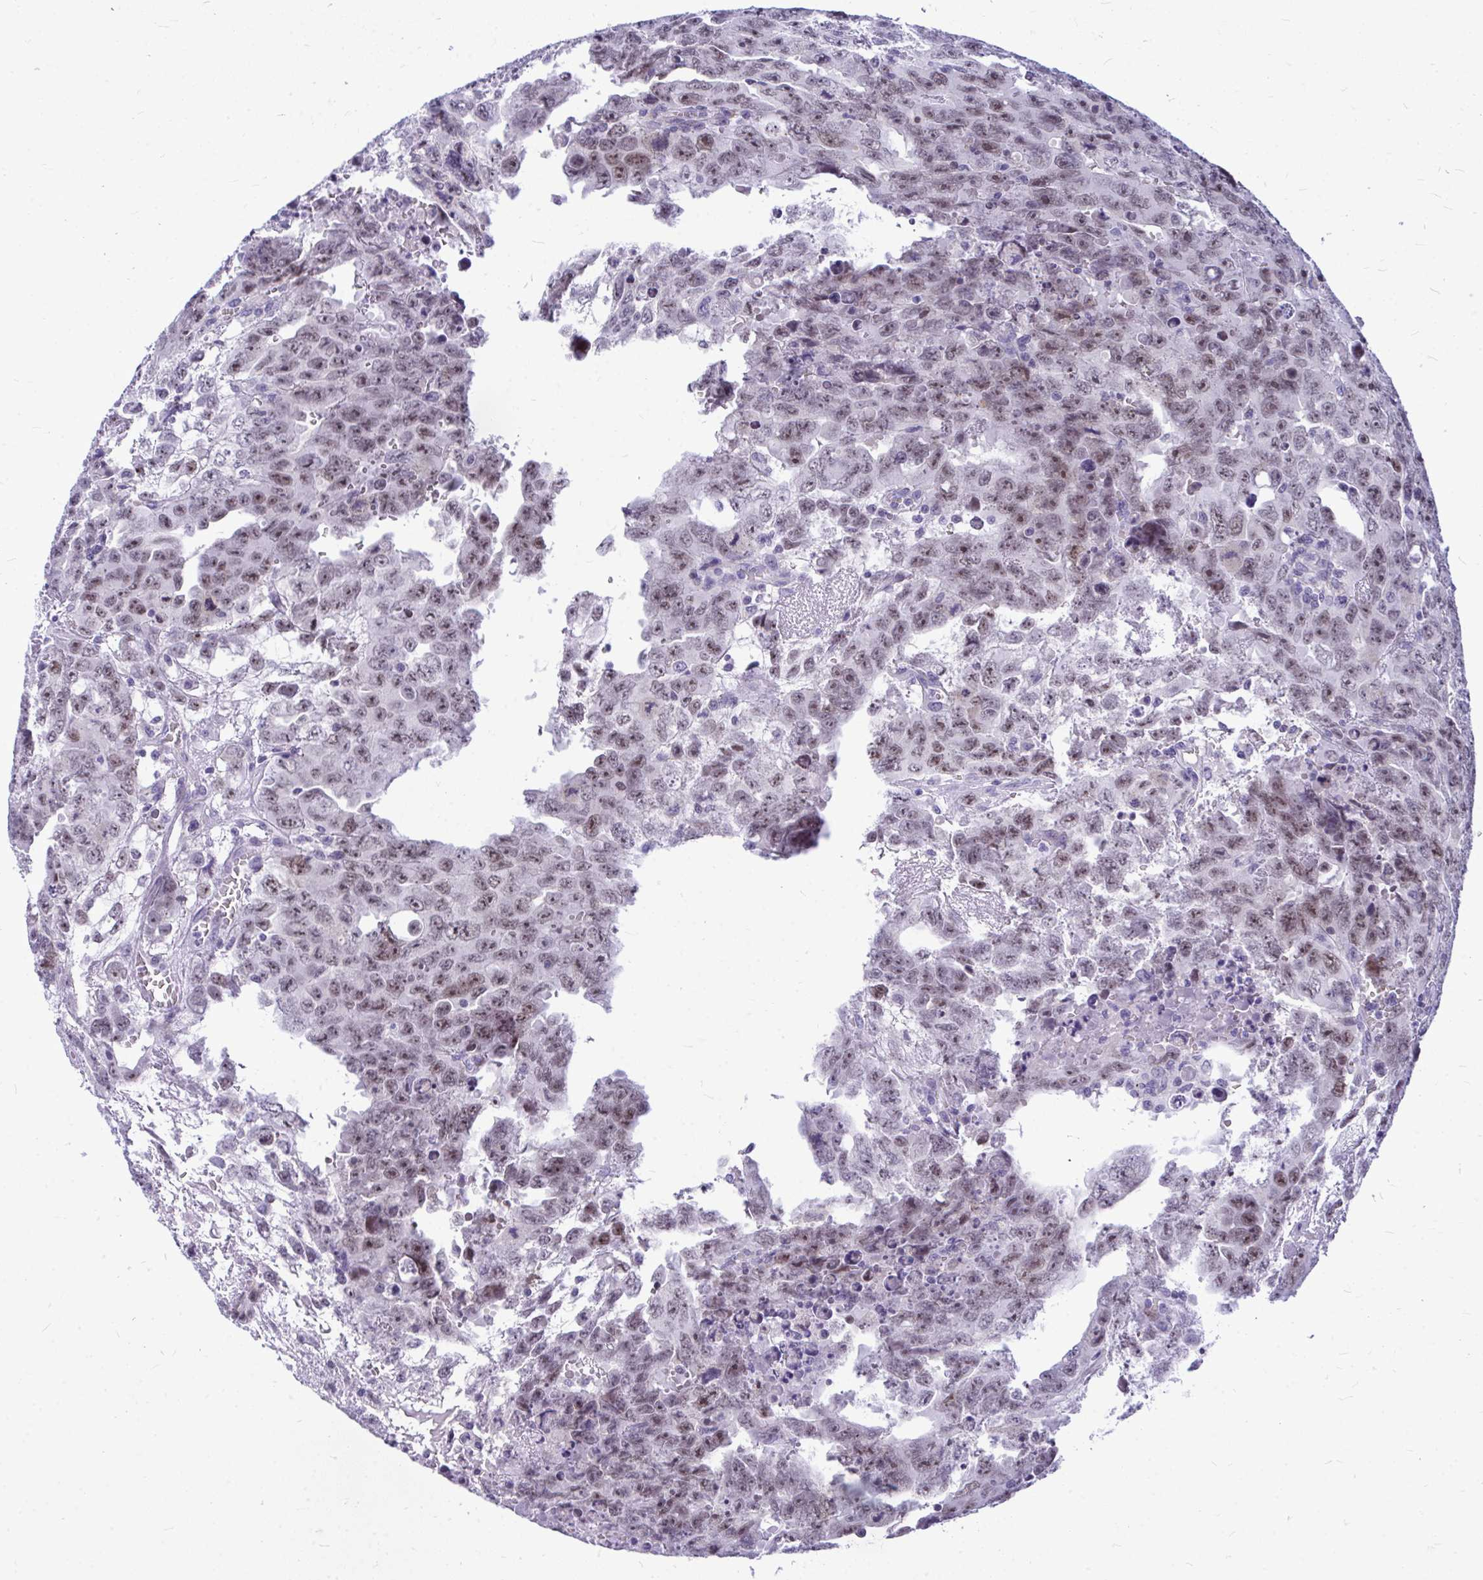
{"staining": {"intensity": "moderate", "quantity": ">75%", "location": "nuclear"}, "tissue": "testis cancer", "cell_type": "Tumor cells", "image_type": "cancer", "snomed": [{"axis": "morphology", "description": "Carcinoma, Embryonal, NOS"}, {"axis": "topography", "description": "Testis"}], "caption": "A photomicrograph showing moderate nuclear expression in approximately >75% of tumor cells in testis embryonal carcinoma, as visualized by brown immunohistochemical staining.", "gene": "ZSCAN25", "patient": {"sex": "male", "age": 24}}